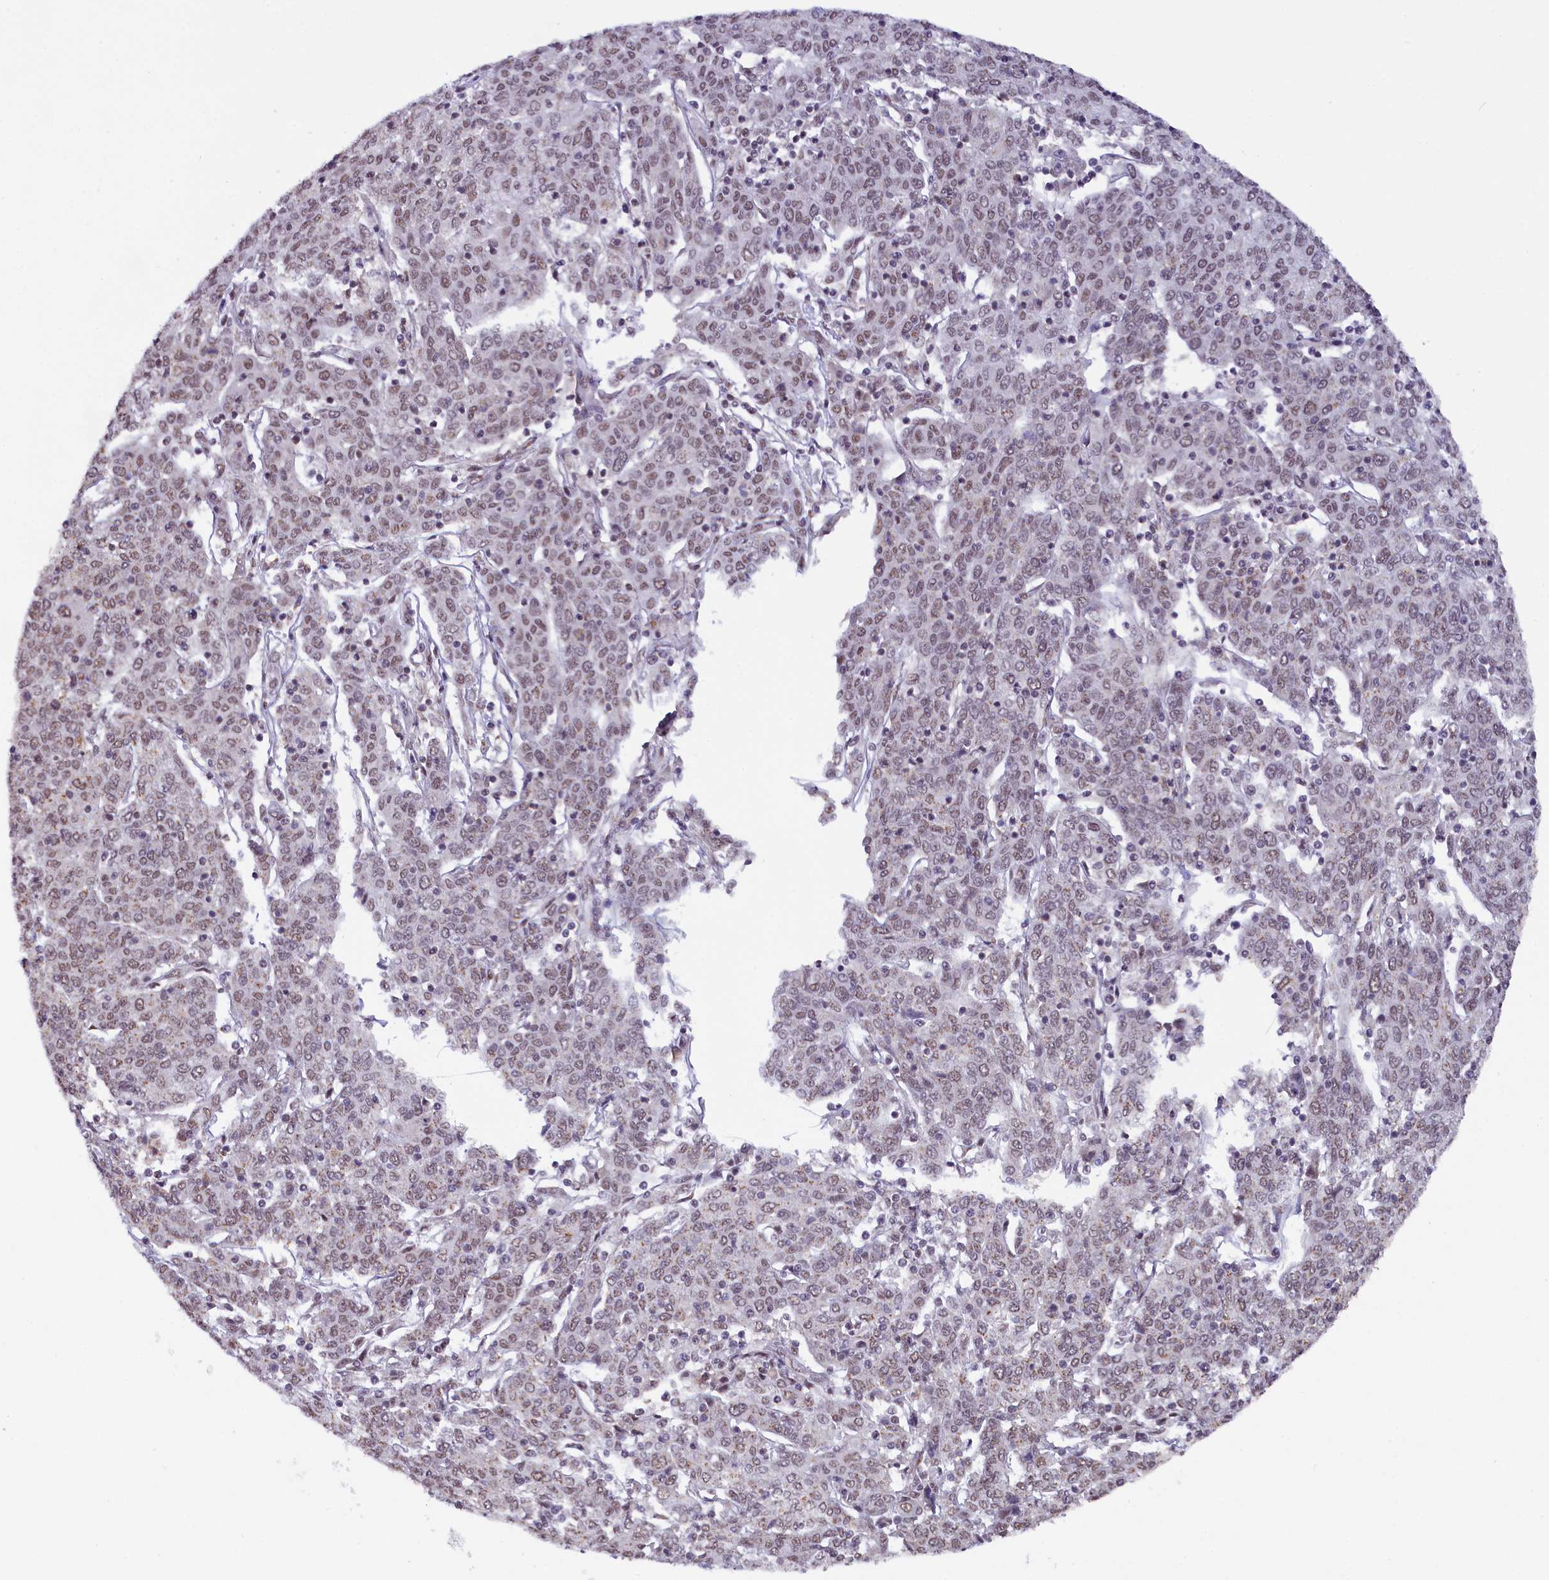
{"staining": {"intensity": "moderate", "quantity": "25%-75%", "location": "nuclear"}, "tissue": "cervical cancer", "cell_type": "Tumor cells", "image_type": "cancer", "snomed": [{"axis": "morphology", "description": "Squamous cell carcinoma, NOS"}, {"axis": "topography", "description": "Cervix"}], "caption": "An image showing moderate nuclear positivity in approximately 25%-75% of tumor cells in cervical squamous cell carcinoma, as visualized by brown immunohistochemical staining.", "gene": "NCBP1", "patient": {"sex": "female", "age": 67}}